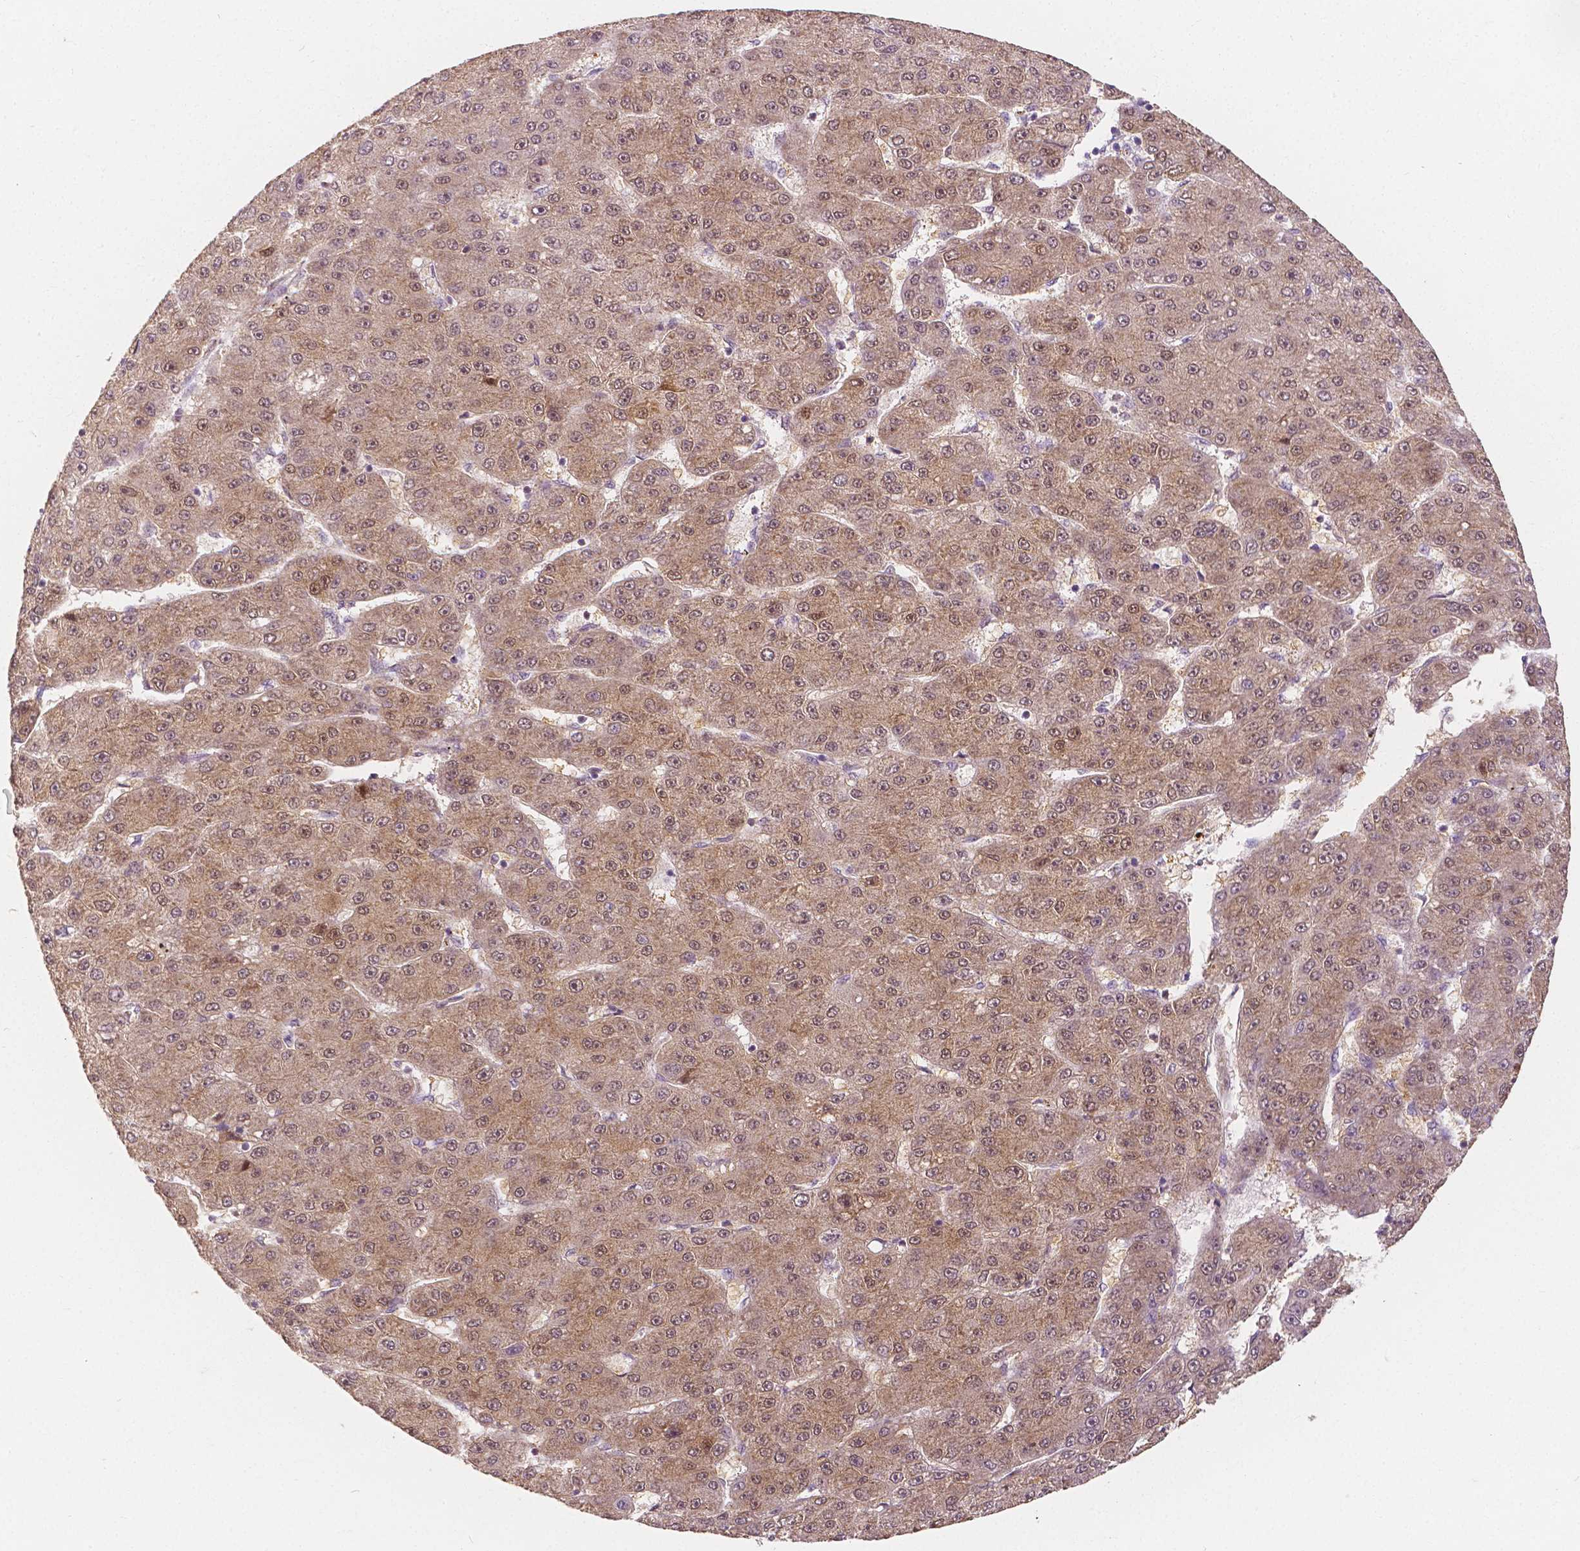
{"staining": {"intensity": "moderate", "quantity": ">75%", "location": "cytoplasmic/membranous,nuclear"}, "tissue": "liver cancer", "cell_type": "Tumor cells", "image_type": "cancer", "snomed": [{"axis": "morphology", "description": "Carcinoma, Hepatocellular, NOS"}, {"axis": "topography", "description": "Liver"}], "caption": "DAB immunohistochemical staining of liver hepatocellular carcinoma reveals moderate cytoplasmic/membranous and nuclear protein expression in about >75% of tumor cells.", "gene": "NAPRT", "patient": {"sex": "male", "age": 67}}